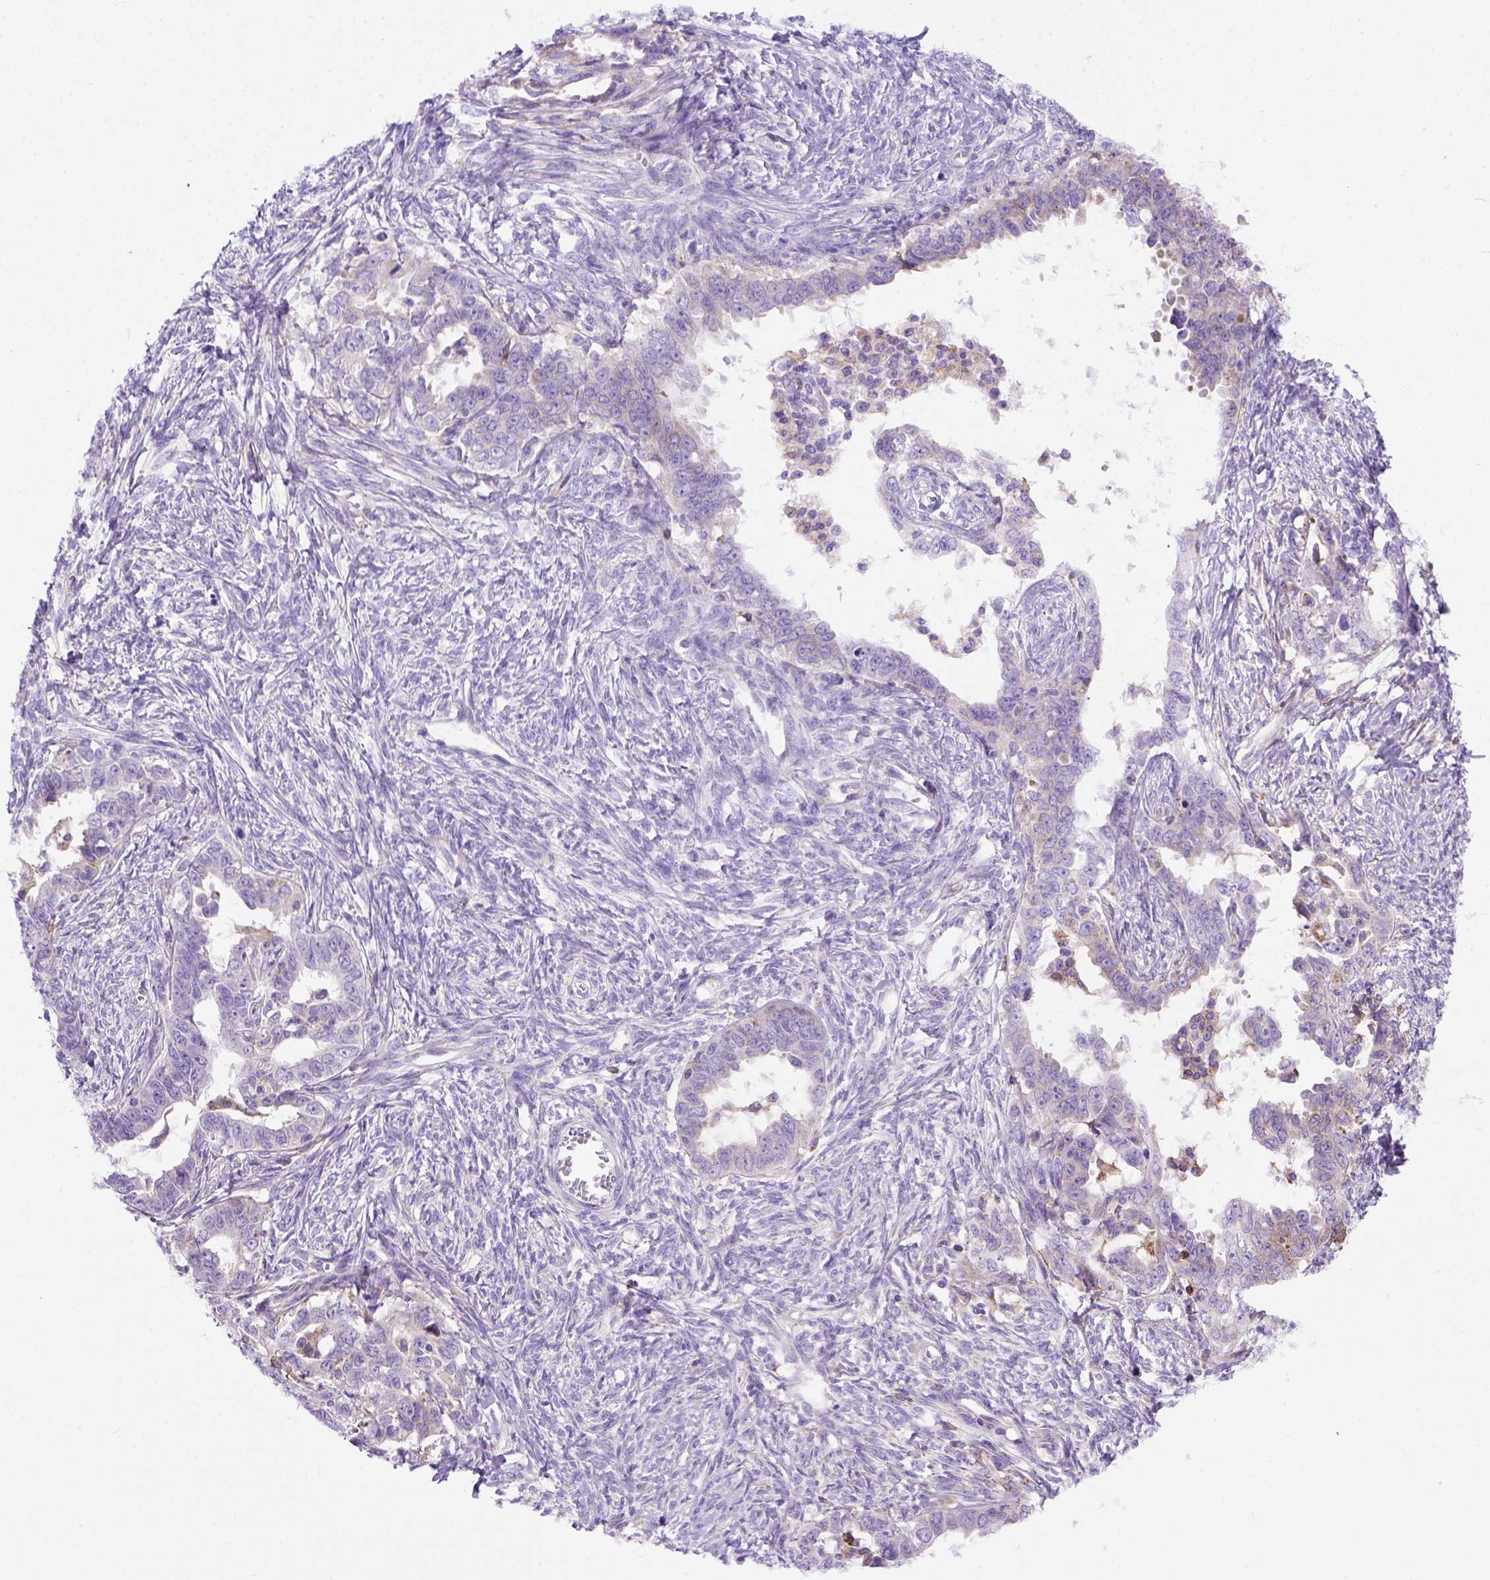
{"staining": {"intensity": "weak", "quantity": "25%-75%", "location": "cytoplasmic/membranous"}, "tissue": "ovarian cancer", "cell_type": "Tumor cells", "image_type": "cancer", "snomed": [{"axis": "morphology", "description": "Cystadenocarcinoma, serous, NOS"}, {"axis": "topography", "description": "Ovary"}], "caption": "Tumor cells display low levels of weak cytoplasmic/membranous expression in about 25%-75% of cells in ovarian cancer (serous cystadenocarcinoma). Using DAB (3,3'-diaminobenzidine) (brown) and hematoxylin (blue) stains, captured at high magnification using brightfield microscopy.", "gene": "PLK4", "patient": {"sex": "female", "age": 69}}